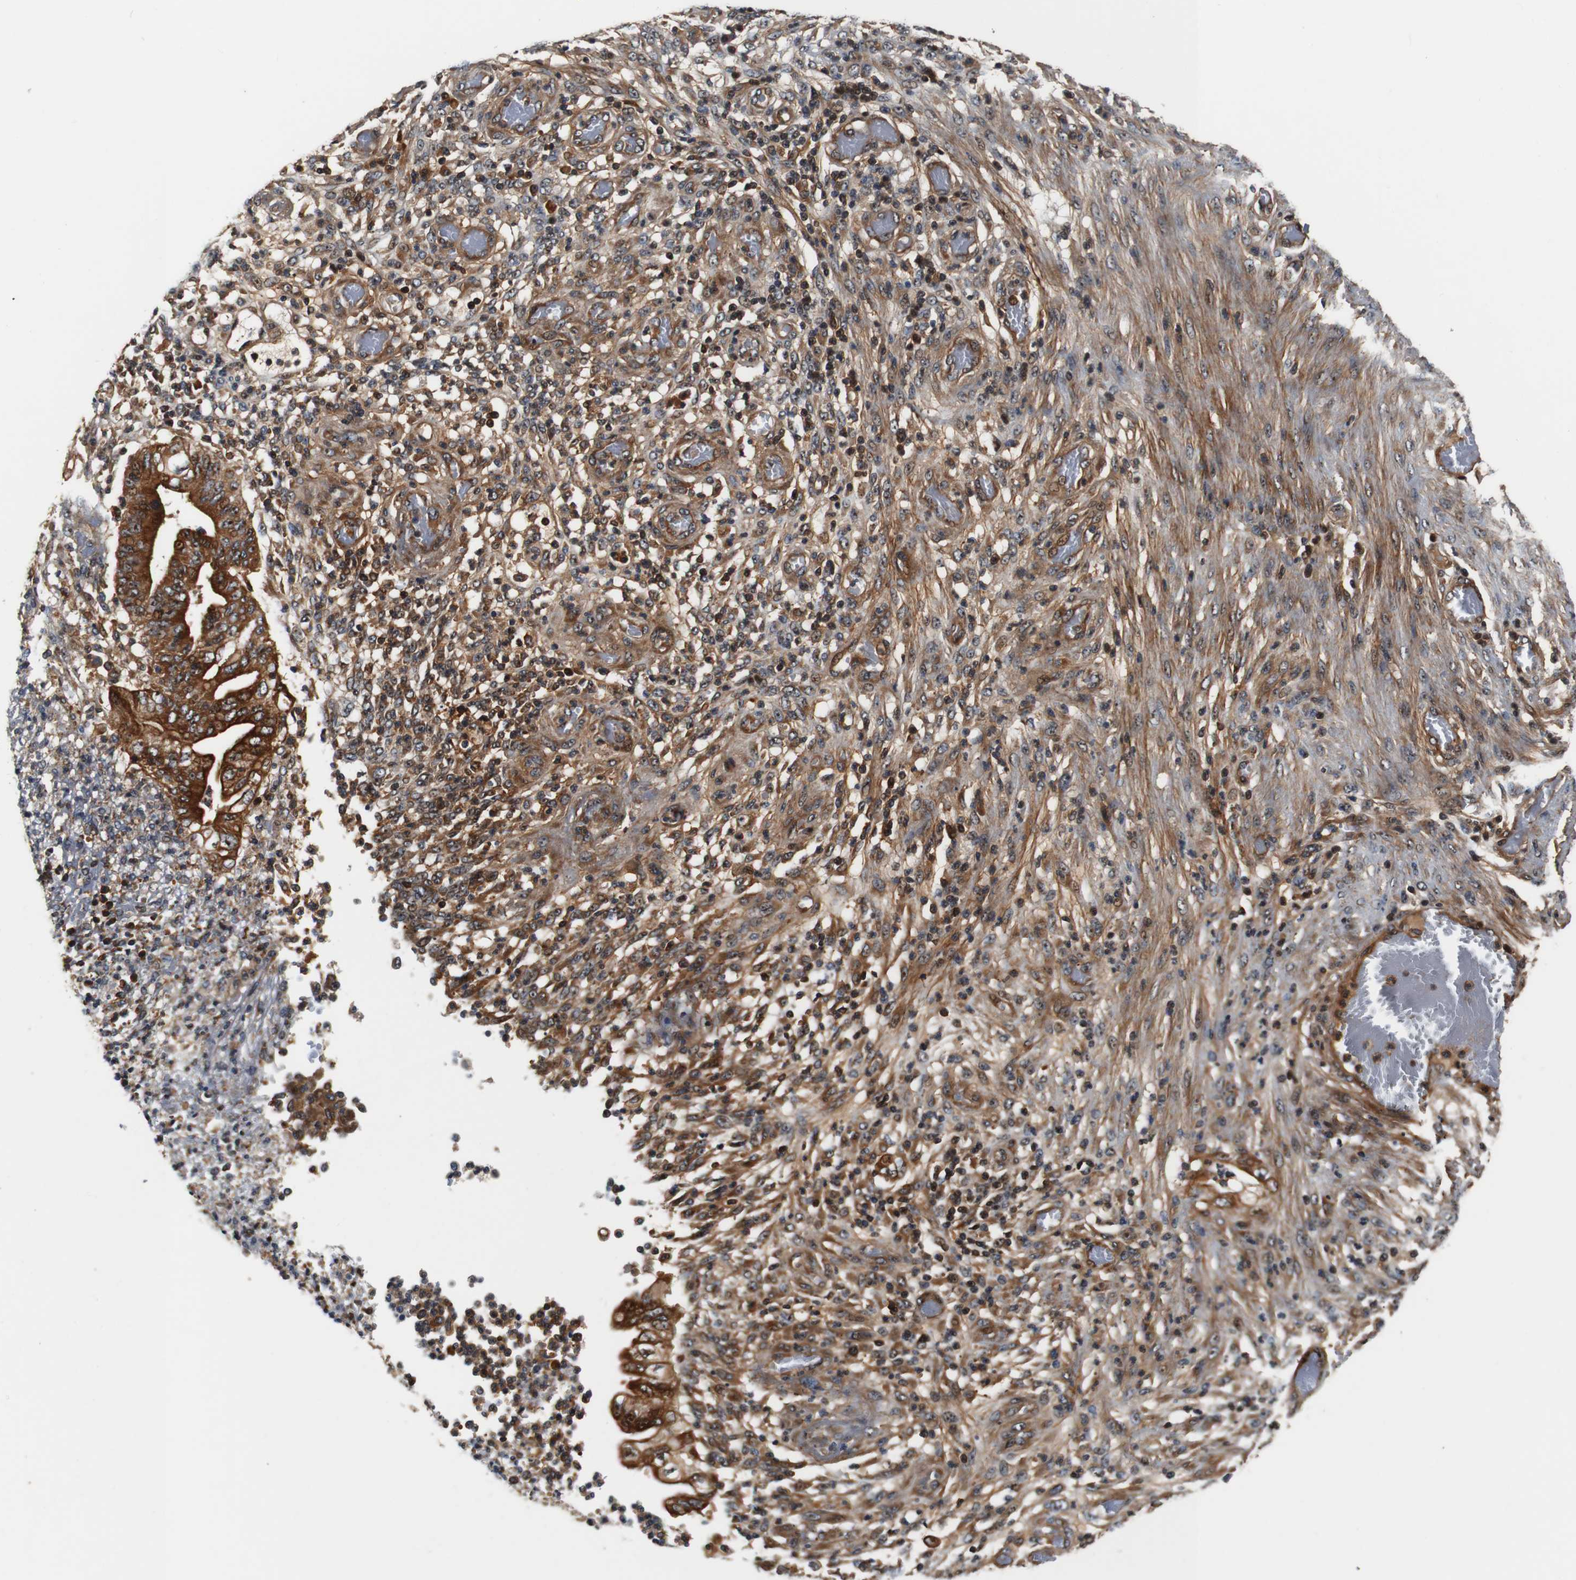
{"staining": {"intensity": "strong", "quantity": ">75%", "location": "cytoplasmic/membranous,nuclear"}, "tissue": "stomach cancer", "cell_type": "Tumor cells", "image_type": "cancer", "snomed": [{"axis": "morphology", "description": "Adenocarcinoma, NOS"}, {"axis": "topography", "description": "Stomach"}], "caption": "The micrograph exhibits a brown stain indicating the presence of a protein in the cytoplasmic/membranous and nuclear of tumor cells in stomach cancer (adenocarcinoma).", "gene": "LRP4", "patient": {"sex": "female", "age": 73}}